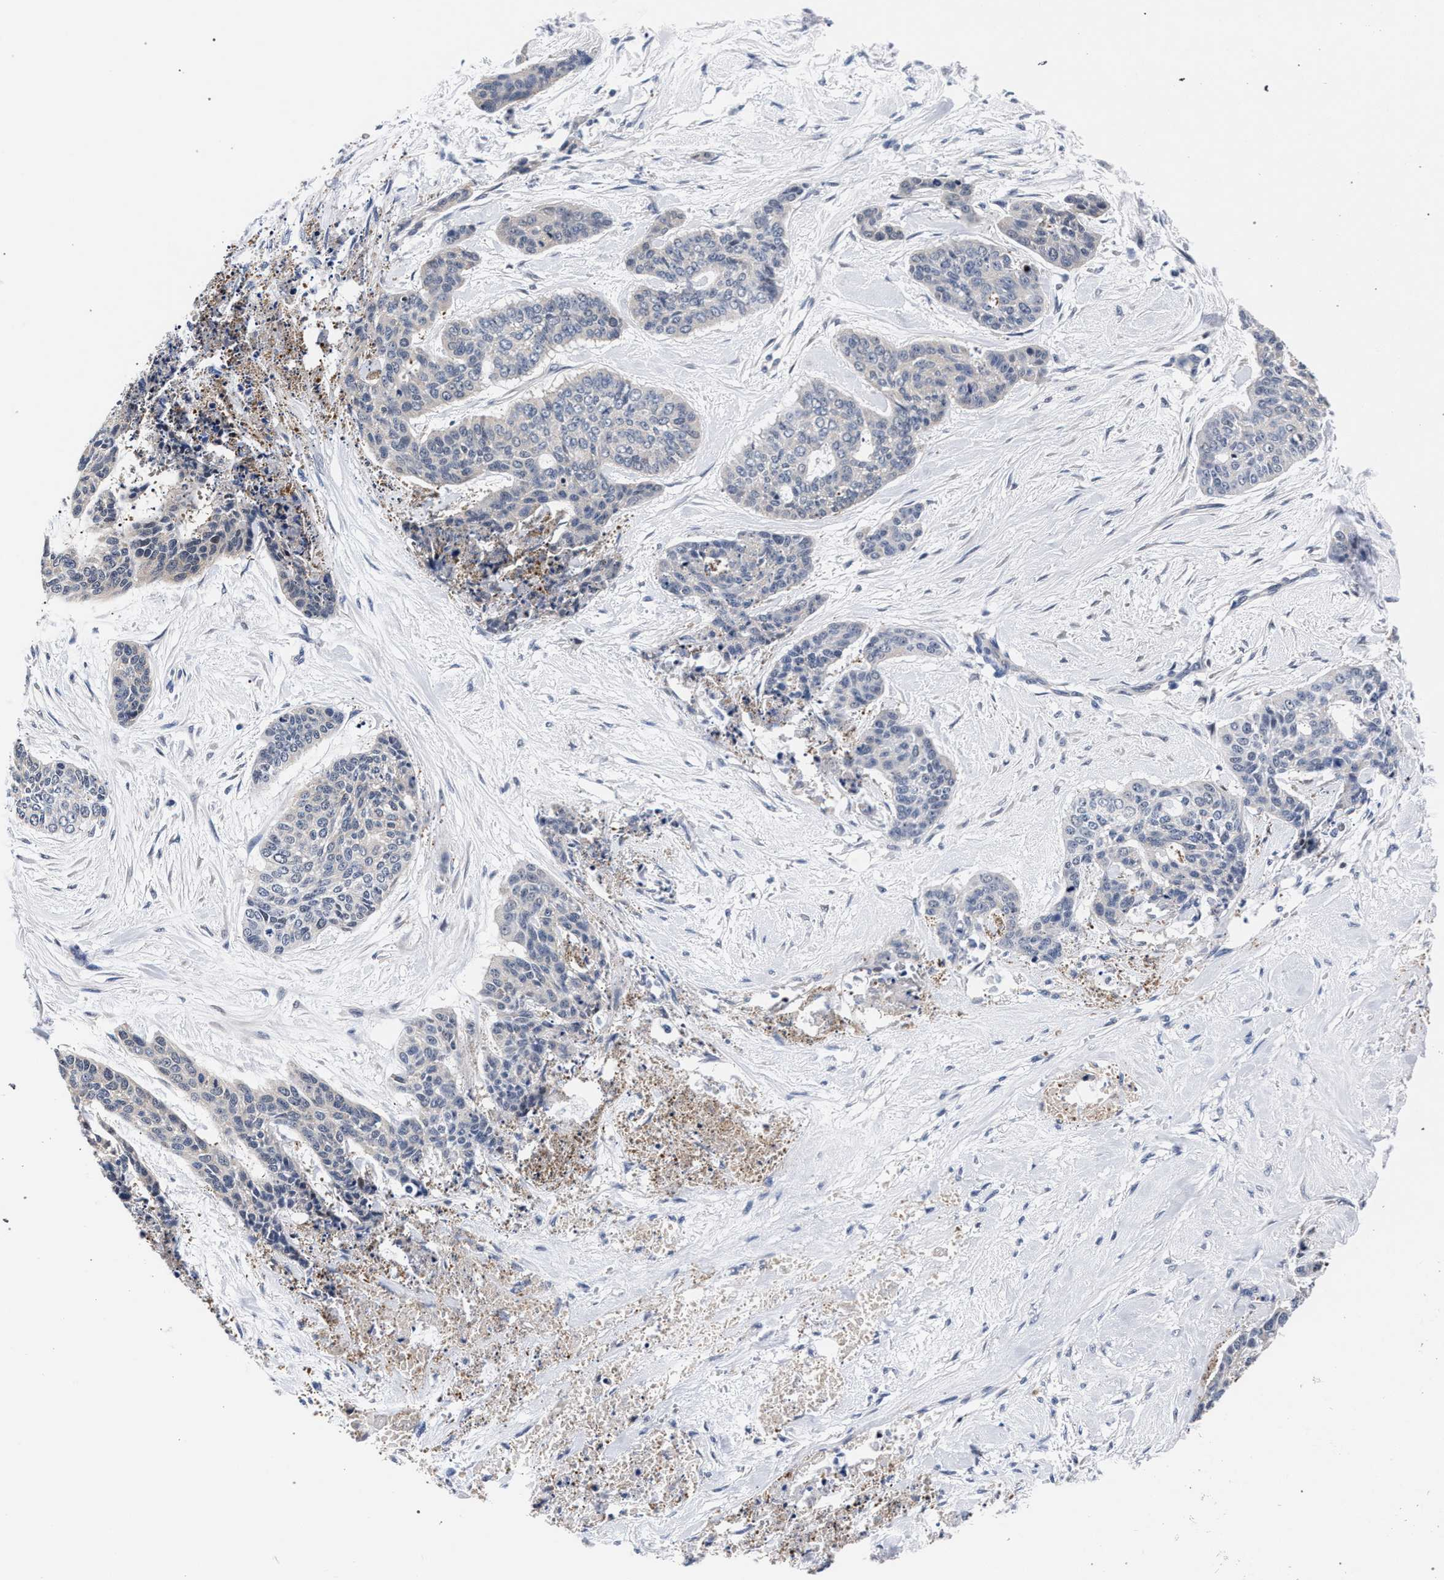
{"staining": {"intensity": "negative", "quantity": "none", "location": "none"}, "tissue": "skin cancer", "cell_type": "Tumor cells", "image_type": "cancer", "snomed": [{"axis": "morphology", "description": "Basal cell carcinoma"}, {"axis": "topography", "description": "Skin"}], "caption": "DAB immunohistochemical staining of skin cancer (basal cell carcinoma) demonstrates no significant expression in tumor cells.", "gene": "ZNF462", "patient": {"sex": "female", "age": 64}}